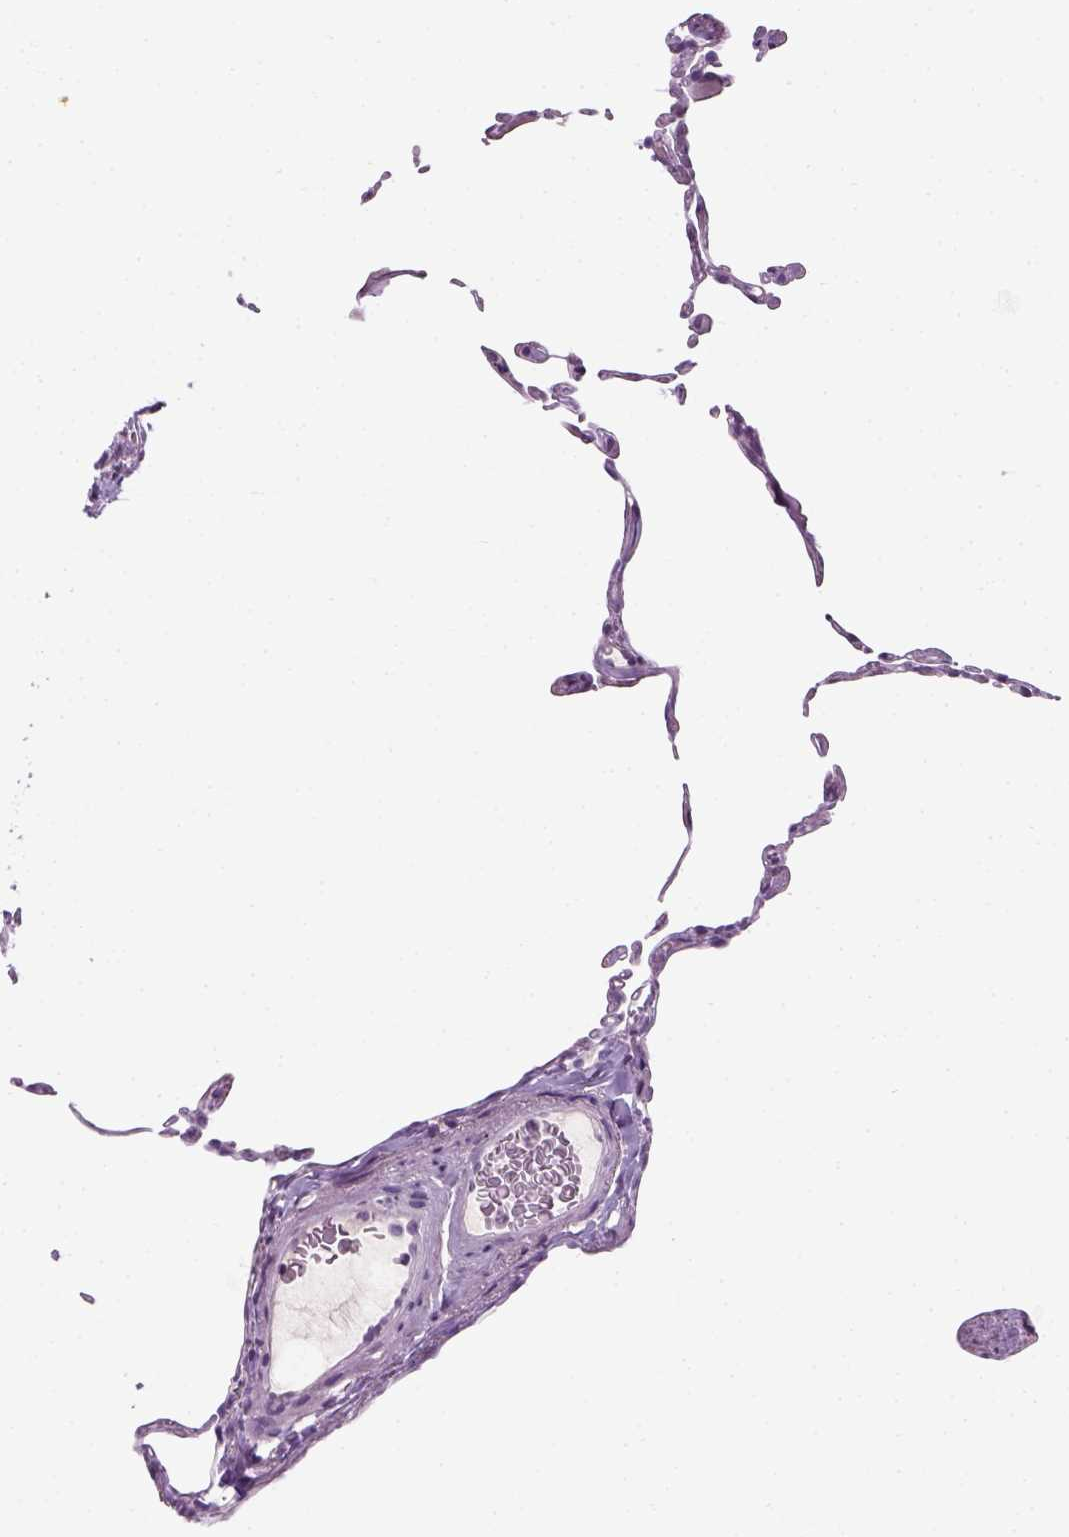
{"staining": {"intensity": "negative", "quantity": "none", "location": "none"}, "tissue": "lung", "cell_type": "Alveolar cells", "image_type": "normal", "snomed": [{"axis": "morphology", "description": "Normal tissue, NOS"}, {"axis": "topography", "description": "Lung"}], "caption": "IHC image of benign lung: lung stained with DAB displays no significant protein positivity in alveolar cells.", "gene": "TH", "patient": {"sex": "female", "age": 57}}